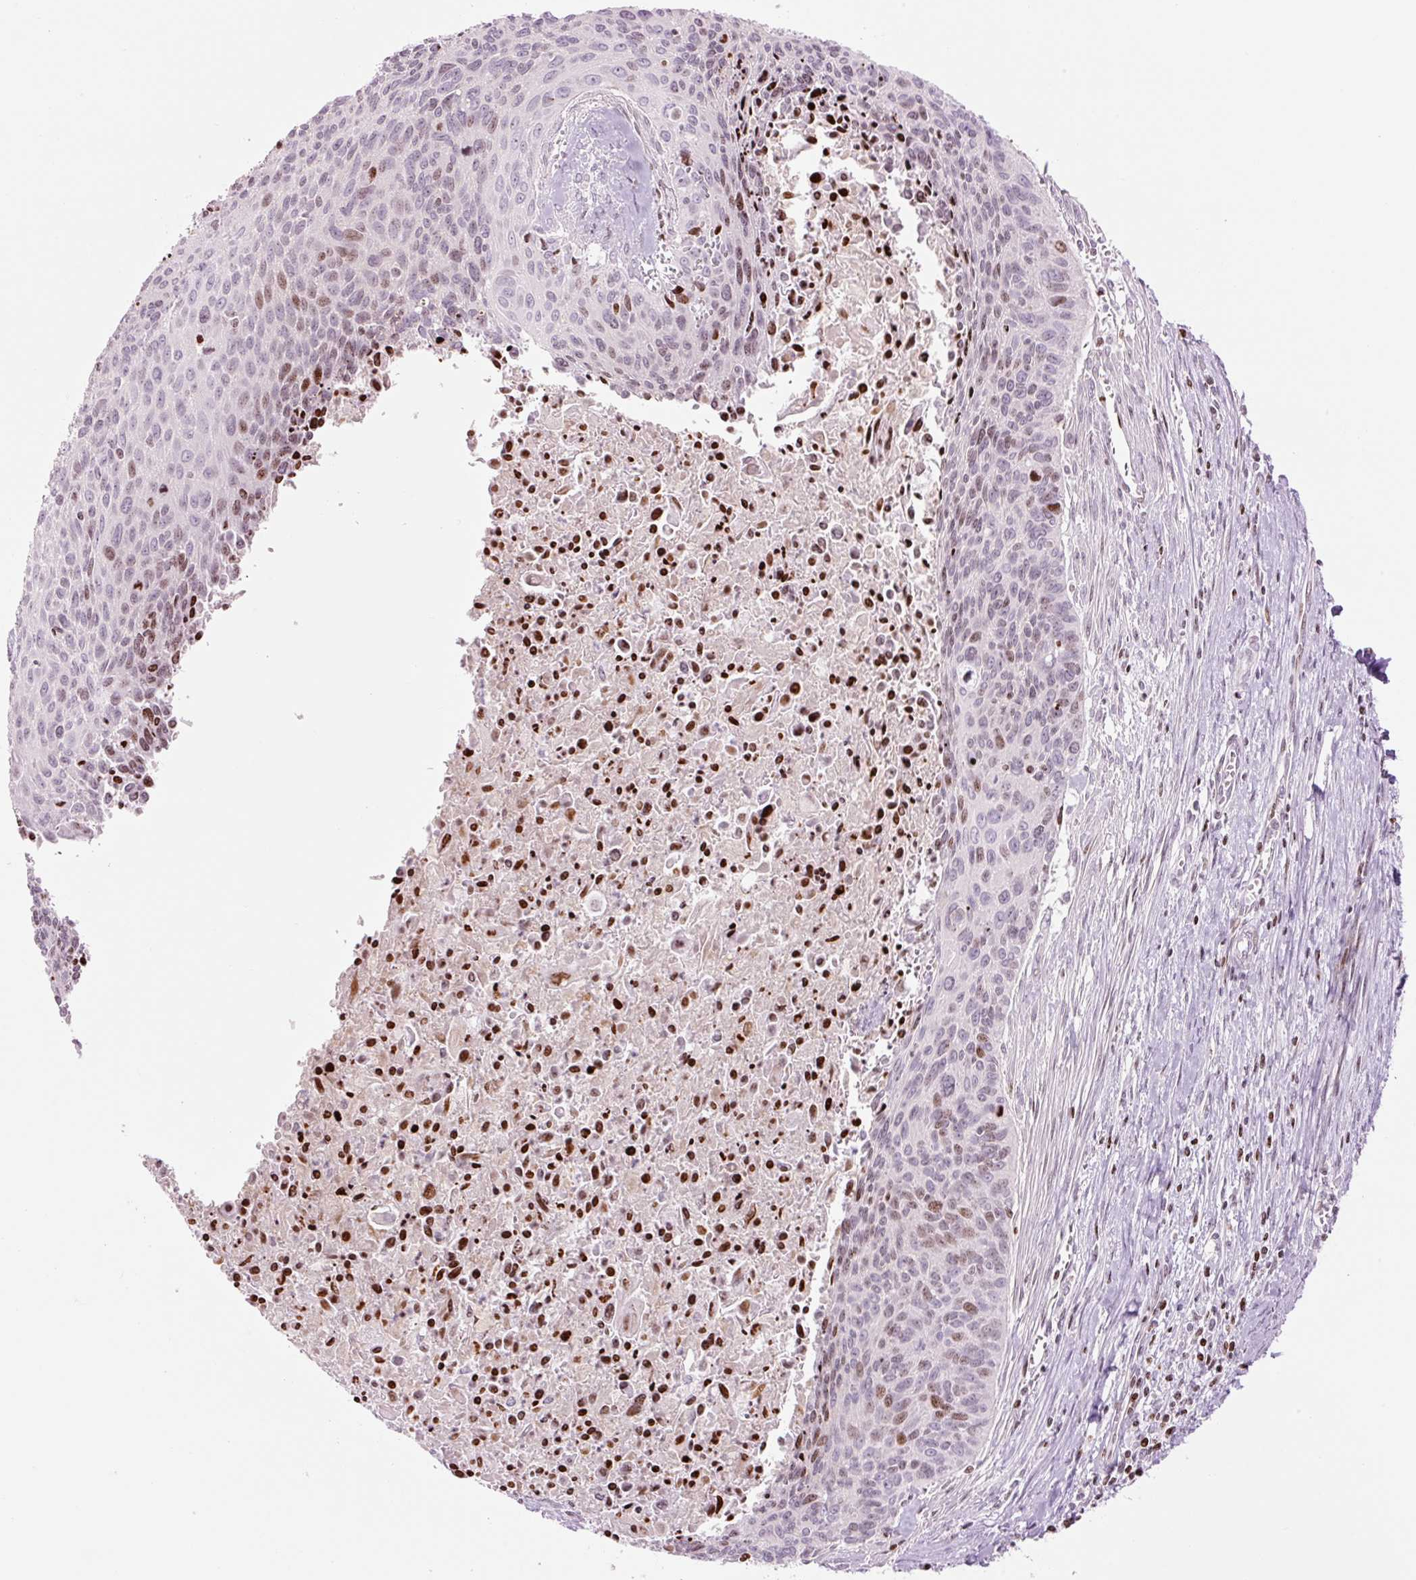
{"staining": {"intensity": "moderate", "quantity": "25%-75%", "location": "nuclear"}, "tissue": "cervical cancer", "cell_type": "Tumor cells", "image_type": "cancer", "snomed": [{"axis": "morphology", "description": "Squamous cell carcinoma, NOS"}, {"axis": "topography", "description": "Cervix"}], "caption": "A high-resolution photomicrograph shows immunohistochemistry staining of squamous cell carcinoma (cervical), which displays moderate nuclear staining in approximately 25%-75% of tumor cells. The protein is stained brown, and the nuclei are stained in blue (DAB IHC with brightfield microscopy, high magnification).", "gene": "TMEM177", "patient": {"sex": "female", "age": 55}}